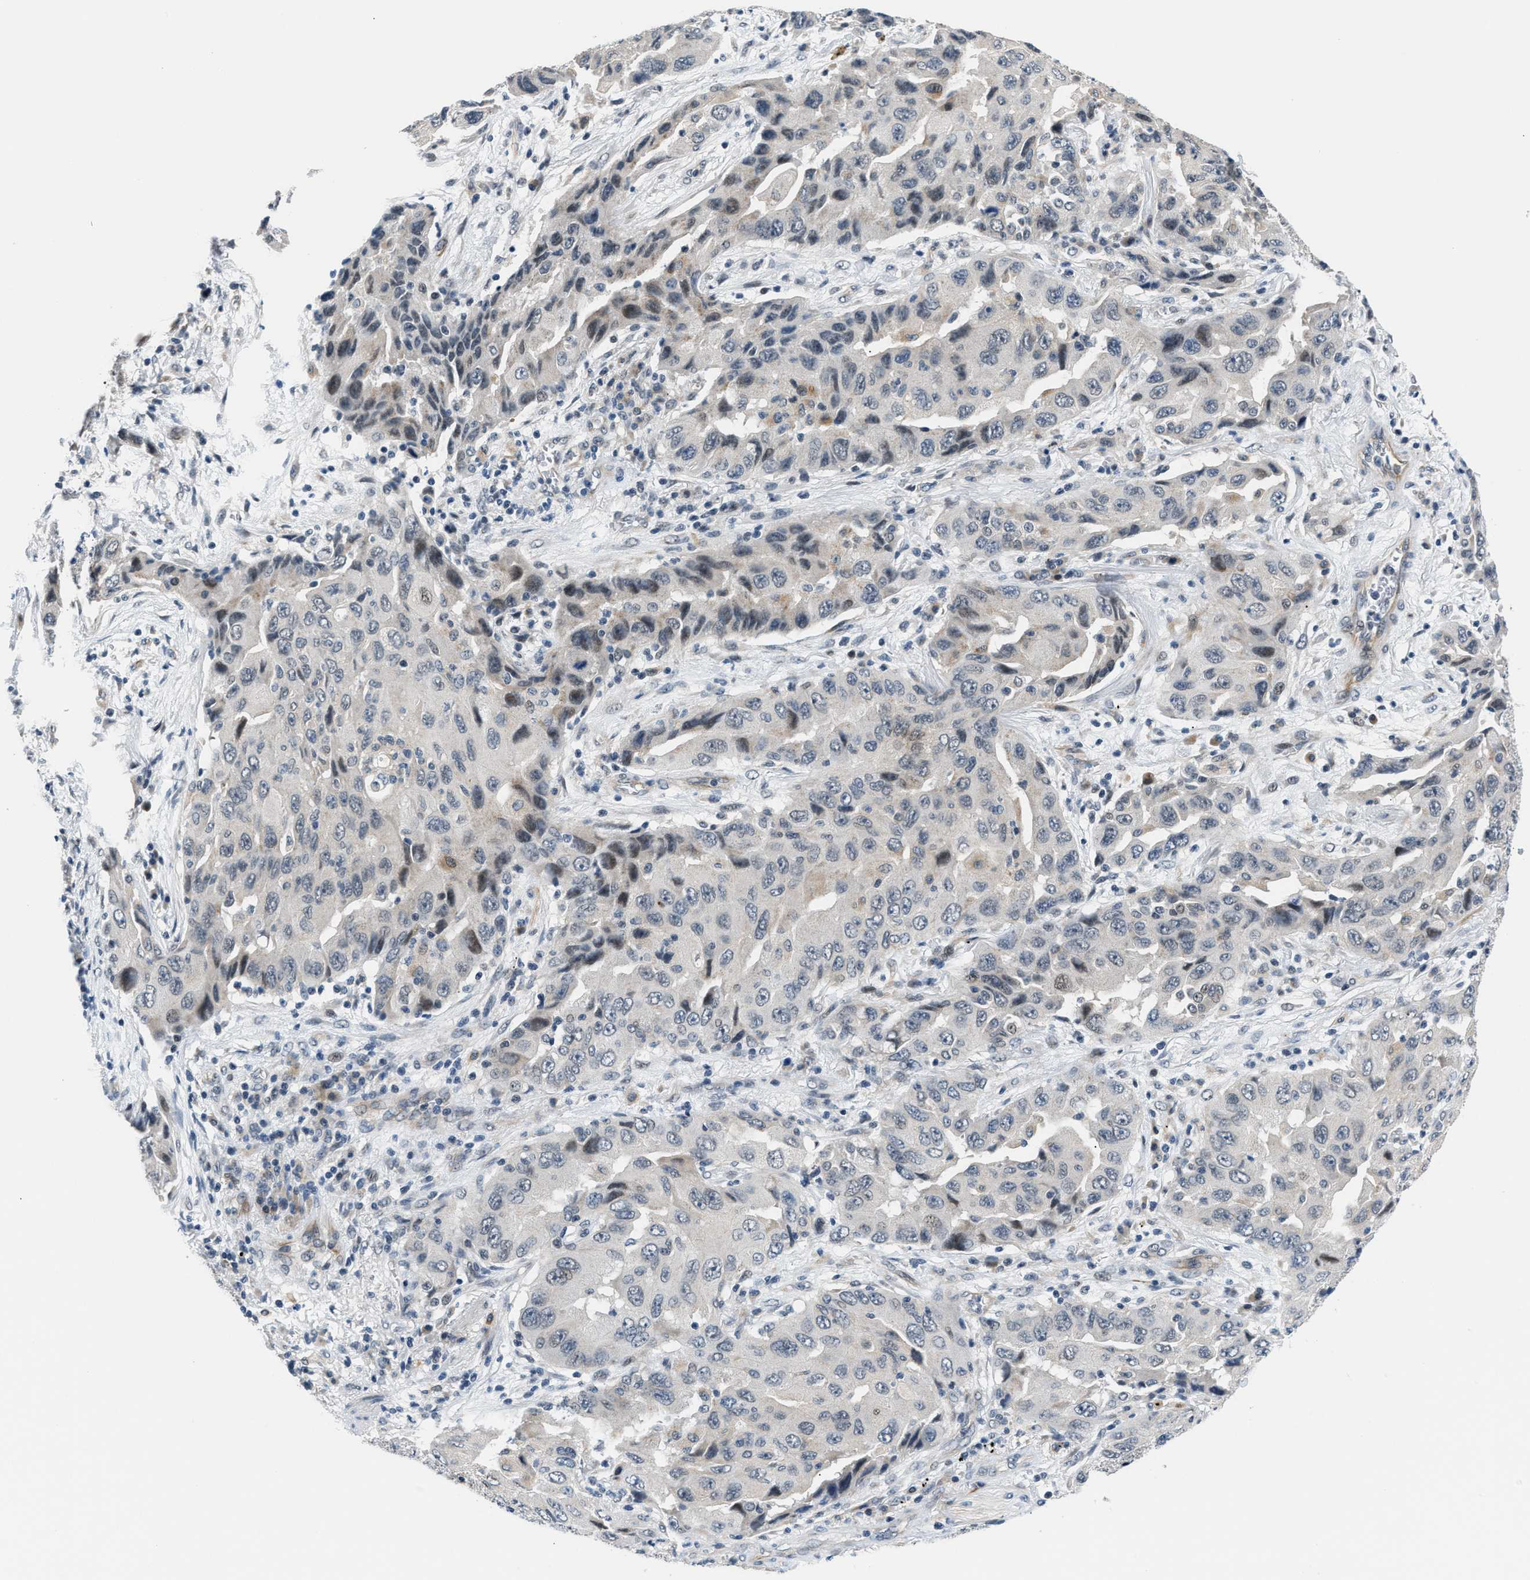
{"staining": {"intensity": "negative", "quantity": "none", "location": "none"}, "tissue": "lung cancer", "cell_type": "Tumor cells", "image_type": "cancer", "snomed": [{"axis": "morphology", "description": "Adenocarcinoma, NOS"}, {"axis": "topography", "description": "Lung"}], "caption": "The immunohistochemistry (IHC) histopathology image has no significant staining in tumor cells of lung cancer tissue. (Brightfield microscopy of DAB immunohistochemistry at high magnification).", "gene": "PPM1H", "patient": {"sex": "female", "age": 65}}